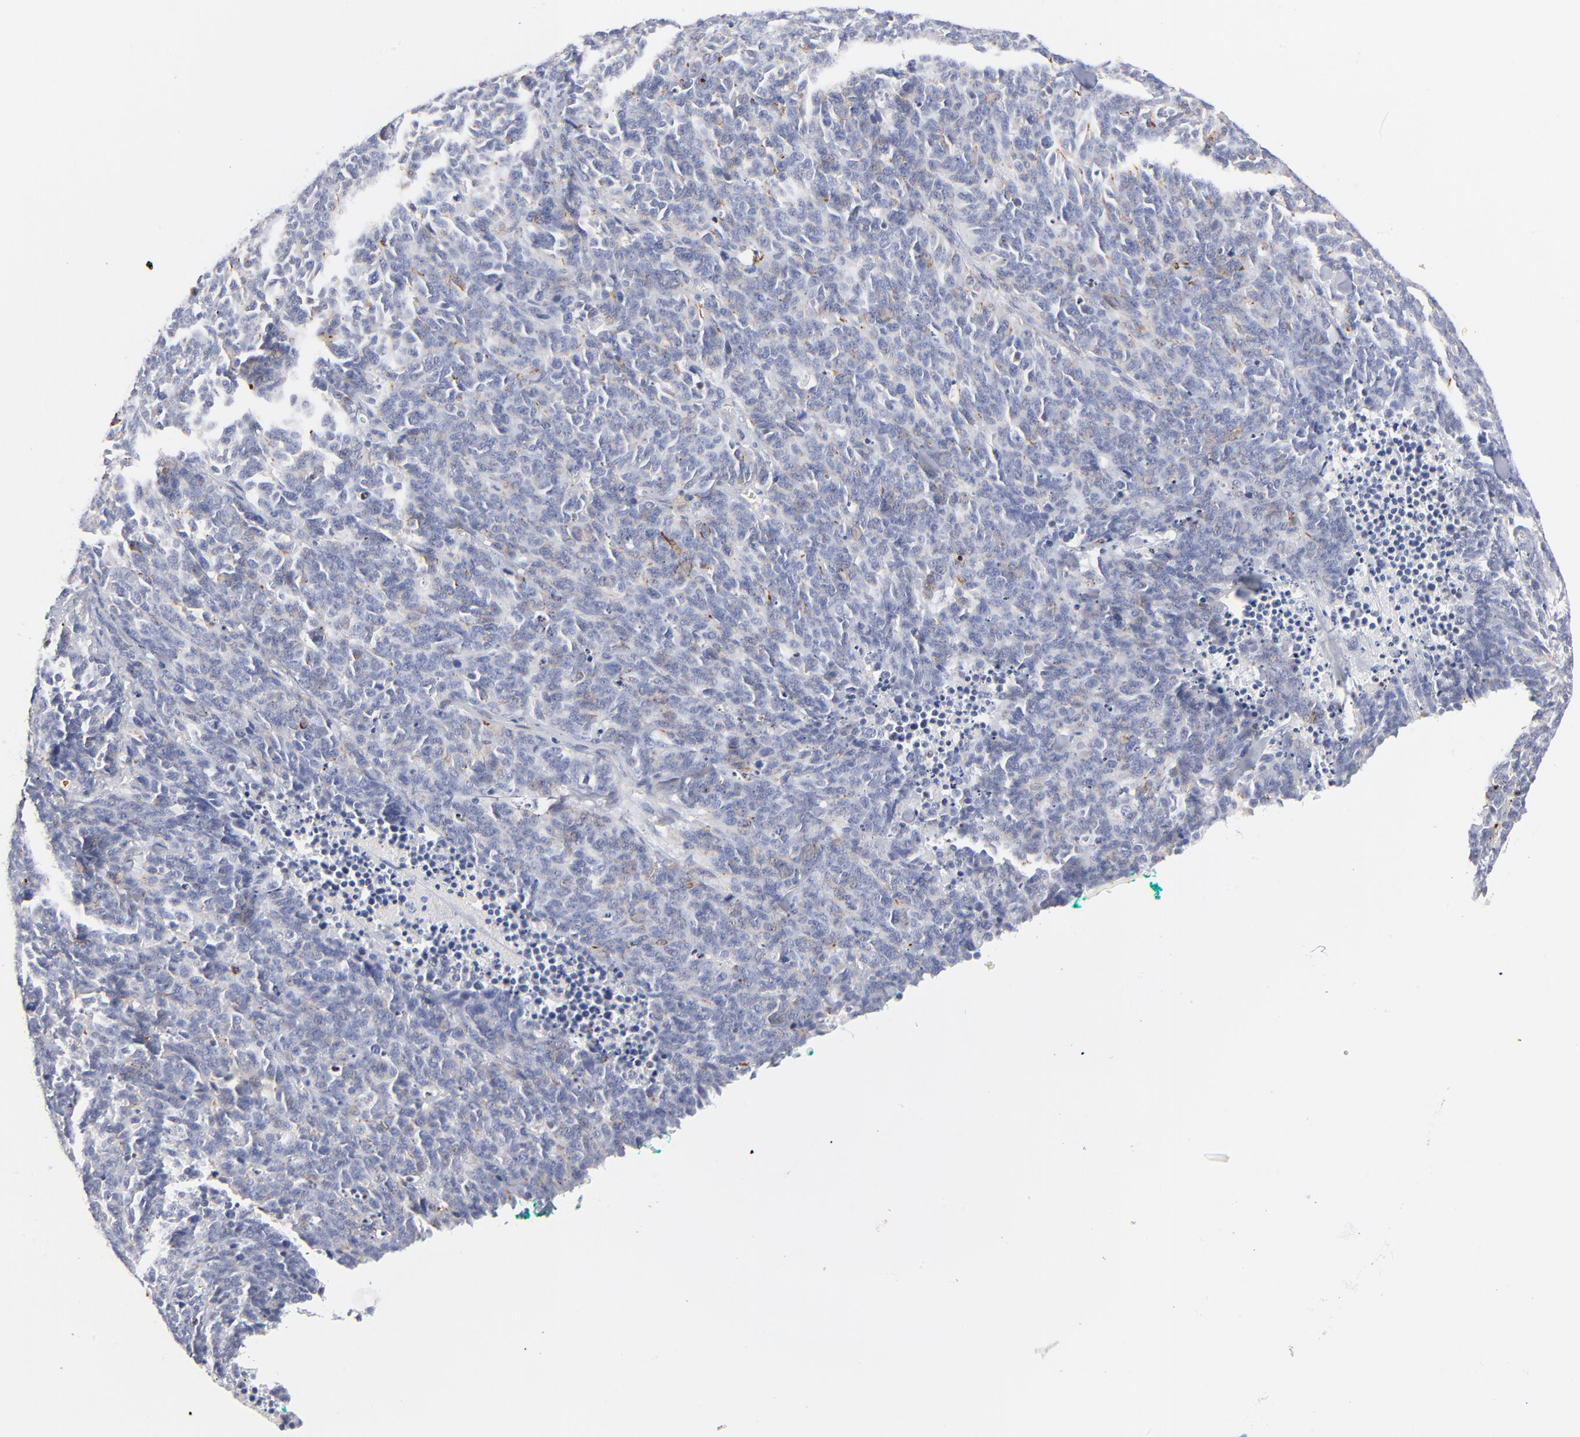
{"staining": {"intensity": "negative", "quantity": "none", "location": "none"}, "tissue": "lung cancer", "cell_type": "Tumor cells", "image_type": "cancer", "snomed": [{"axis": "morphology", "description": "Neoplasm, malignant, NOS"}, {"axis": "topography", "description": "Lung"}], "caption": "Photomicrograph shows no protein staining in tumor cells of lung neoplasm (malignant) tissue. (DAB (3,3'-diaminobenzidine) immunohistochemistry, high magnification).", "gene": "KHNYN", "patient": {"sex": "female", "age": 58}}